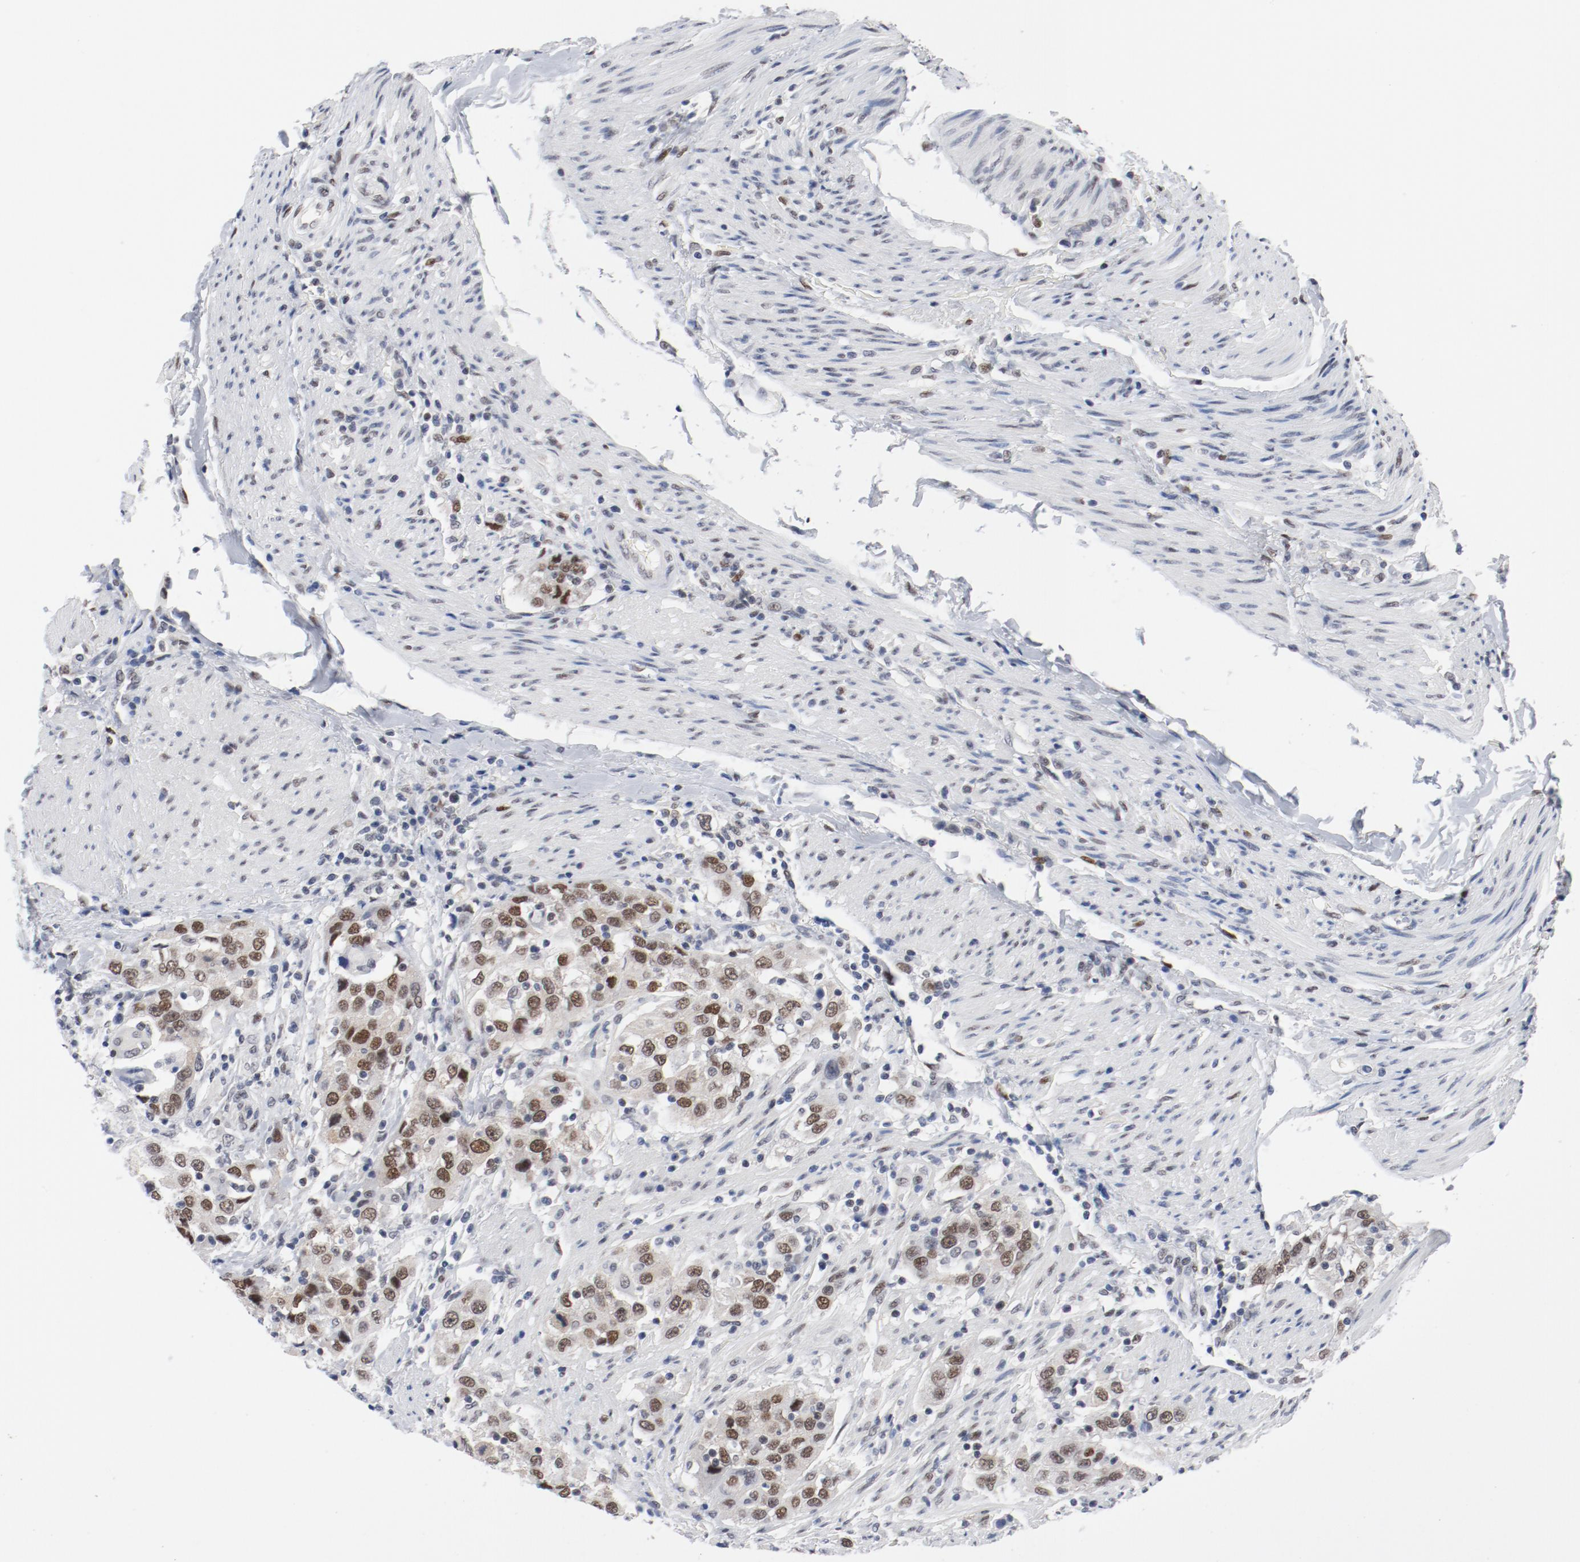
{"staining": {"intensity": "strong", "quantity": ">75%", "location": "nuclear"}, "tissue": "urothelial cancer", "cell_type": "Tumor cells", "image_type": "cancer", "snomed": [{"axis": "morphology", "description": "Urothelial carcinoma, High grade"}, {"axis": "topography", "description": "Urinary bladder"}], "caption": "High-magnification brightfield microscopy of high-grade urothelial carcinoma stained with DAB (brown) and counterstained with hematoxylin (blue). tumor cells exhibit strong nuclear positivity is appreciated in about>75% of cells. (Brightfield microscopy of DAB IHC at high magnification).", "gene": "ARNT", "patient": {"sex": "female", "age": 80}}